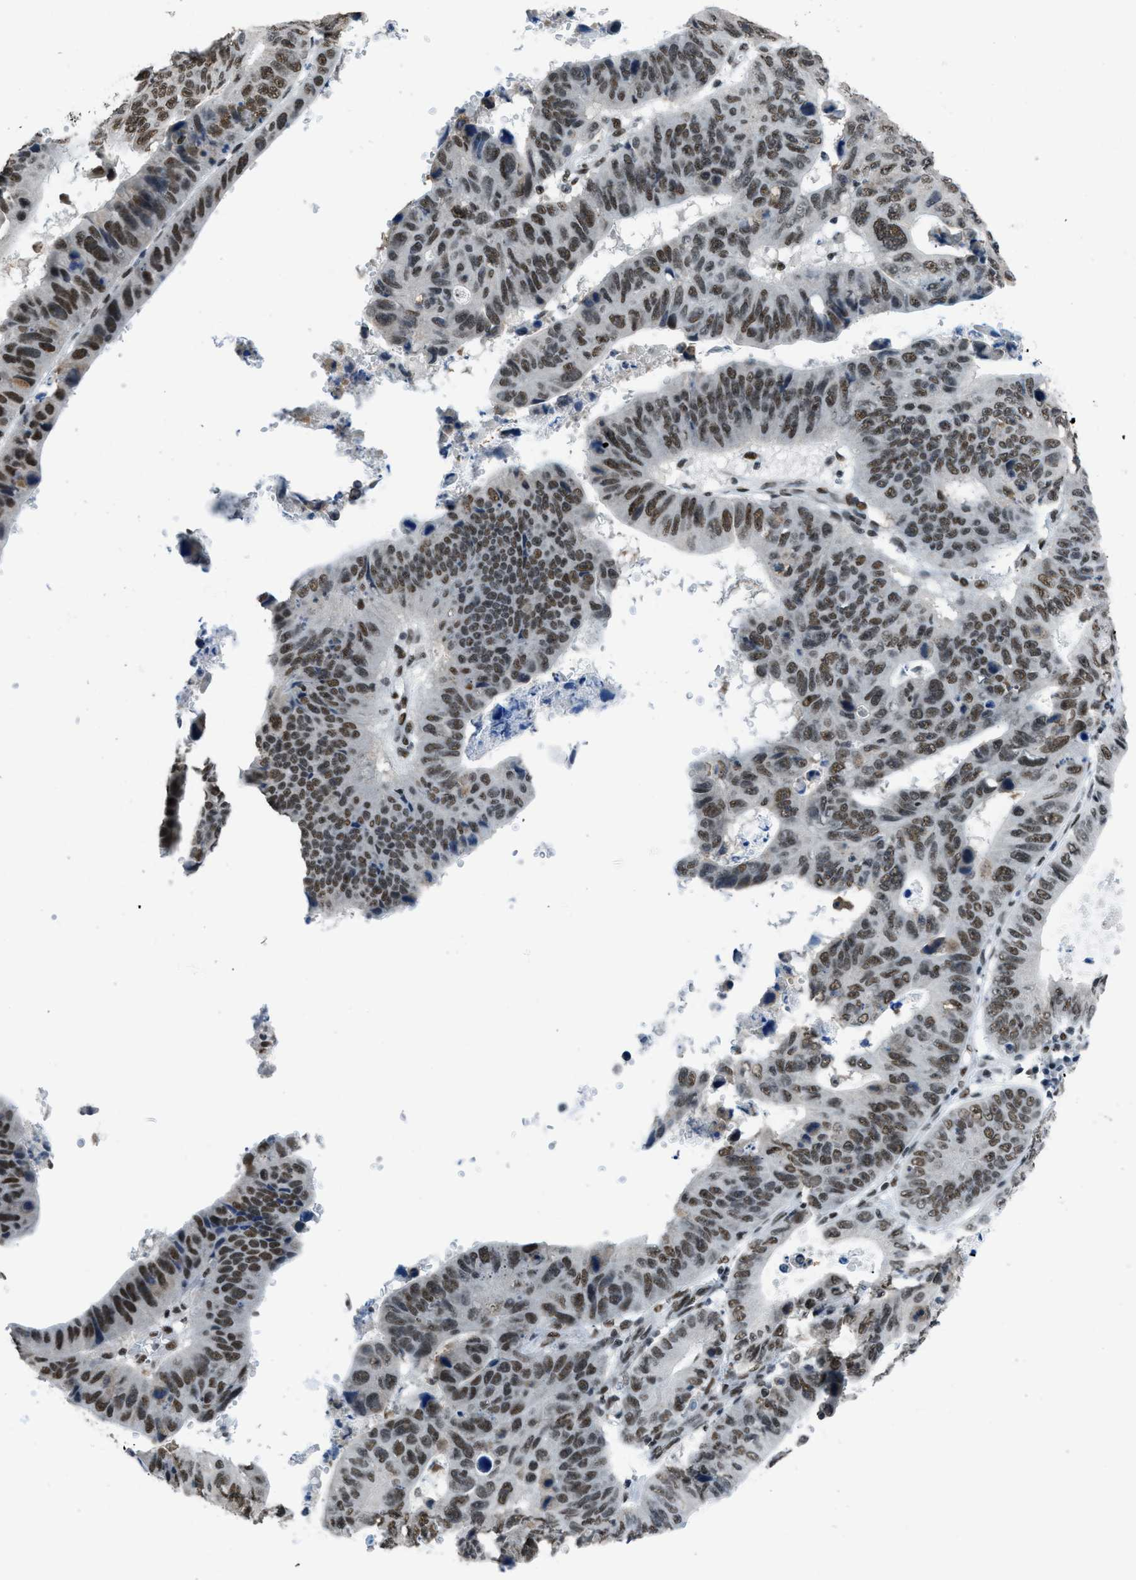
{"staining": {"intensity": "strong", "quantity": ">75%", "location": "nuclear"}, "tissue": "stomach cancer", "cell_type": "Tumor cells", "image_type": "cancer", "snomed": [{"axis": "morphology", "description": "Adenocarcinoma, NOS"}, {"axis": "topography", "description": "Stomach"}], "caption": "The micrograph demonstrates immunohistochemical staining of adenocarcinoma (stomach). There is strong nuclear expression is present in about >75% of tumor cells.", "gene": "GATAD2B", "patient": {"sex": "male", "age": 59}}